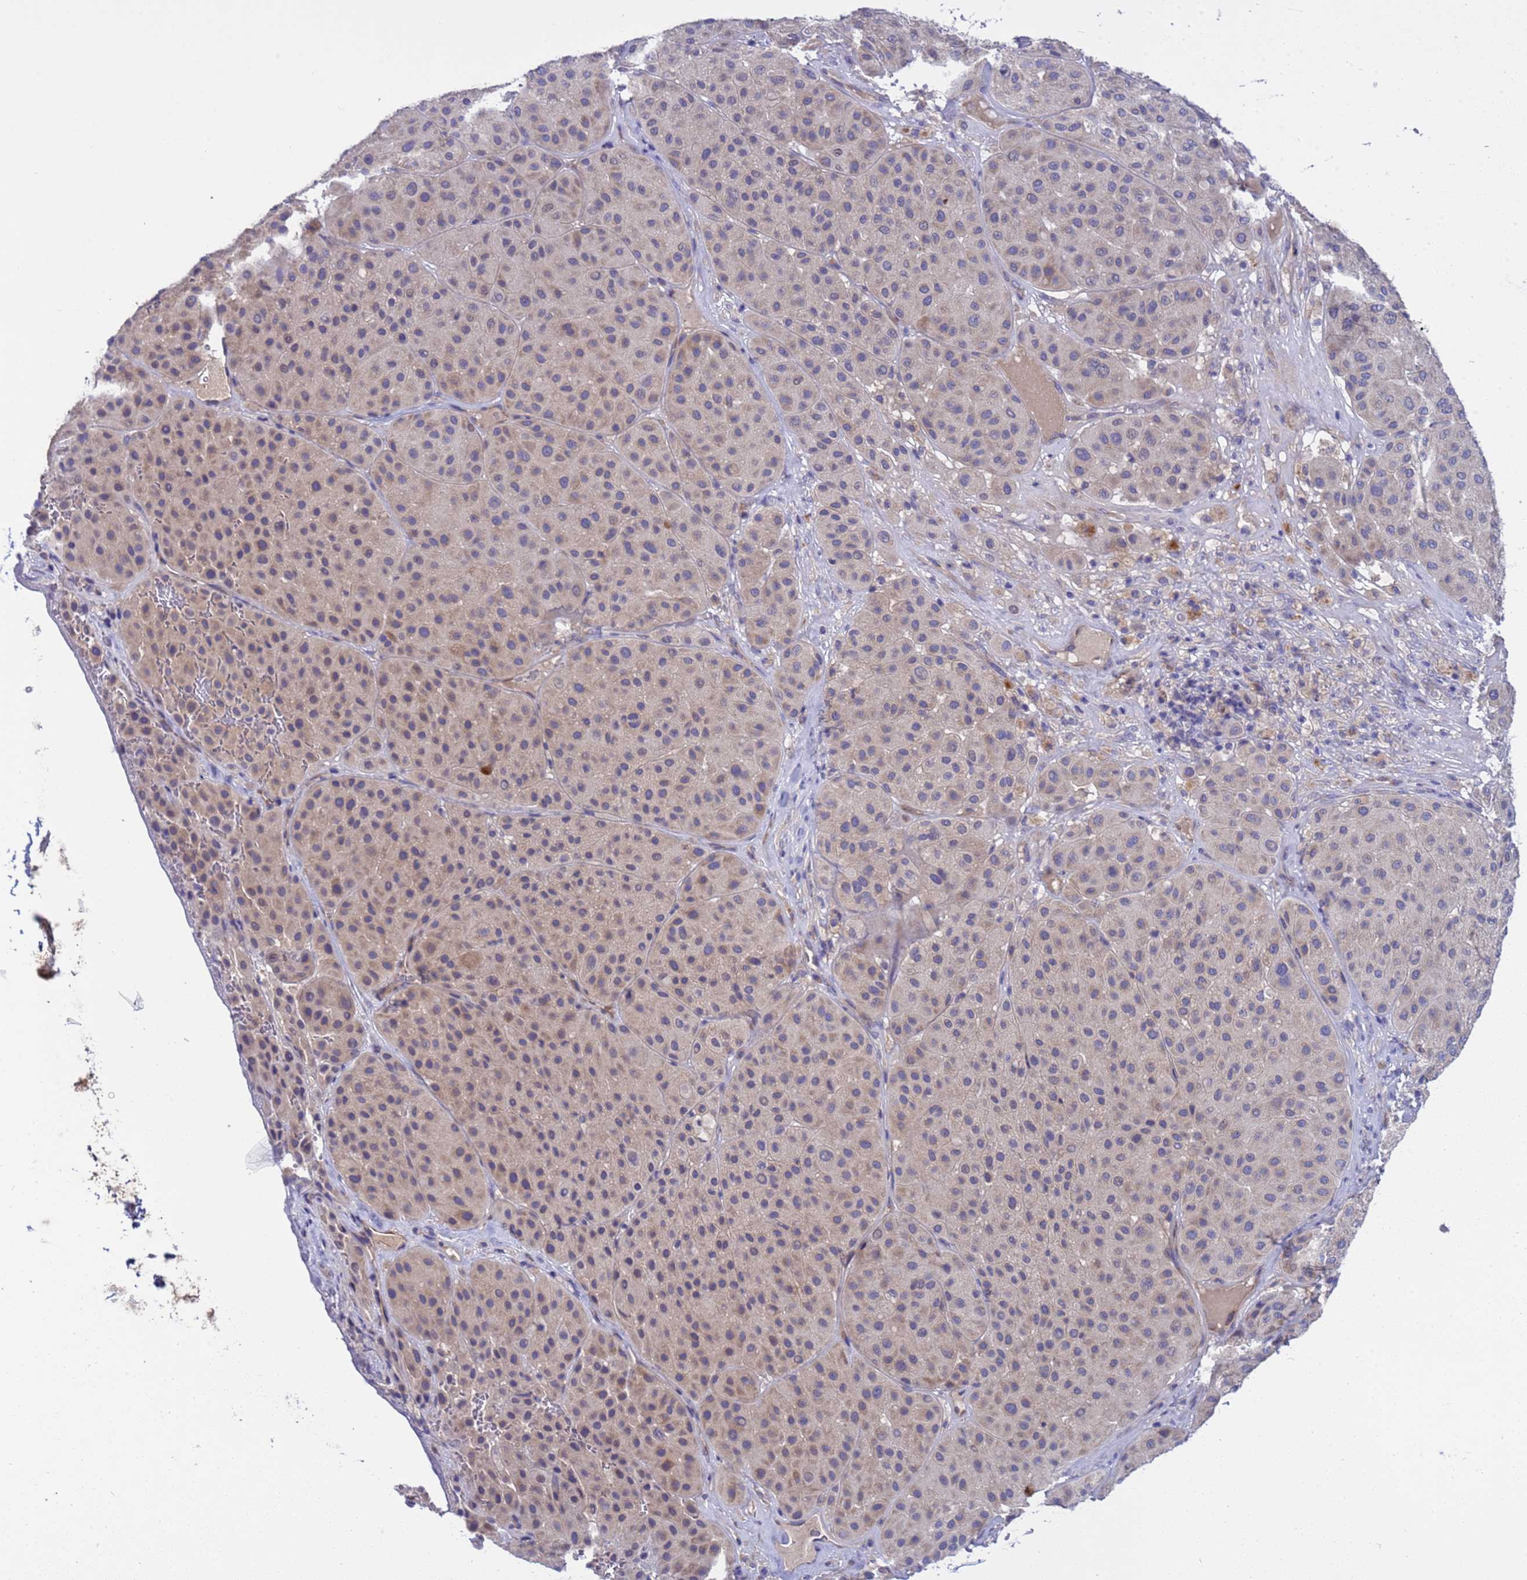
{"staining": {"intensity": "negative", "quantity": "none", "location": "none"}, "tissue": "melanoma", "cell_type": "Tumor cells", "image_type": "cancer", "snomed": [{"axis": "morphology", "description": "Malignant melanoma, Metastatic site"}, {"axis": "topography", "description": "Smooth muscle"}], "caption": "This is a image of immunohistochemistry staining of melanoma, which shows no staining in tumor cells. (DAB immunohistochemistry visualized using brightfield microscopy, high magnification).", "gene": "RC3H2", "patient": {"sex": "male", "age": 41}}